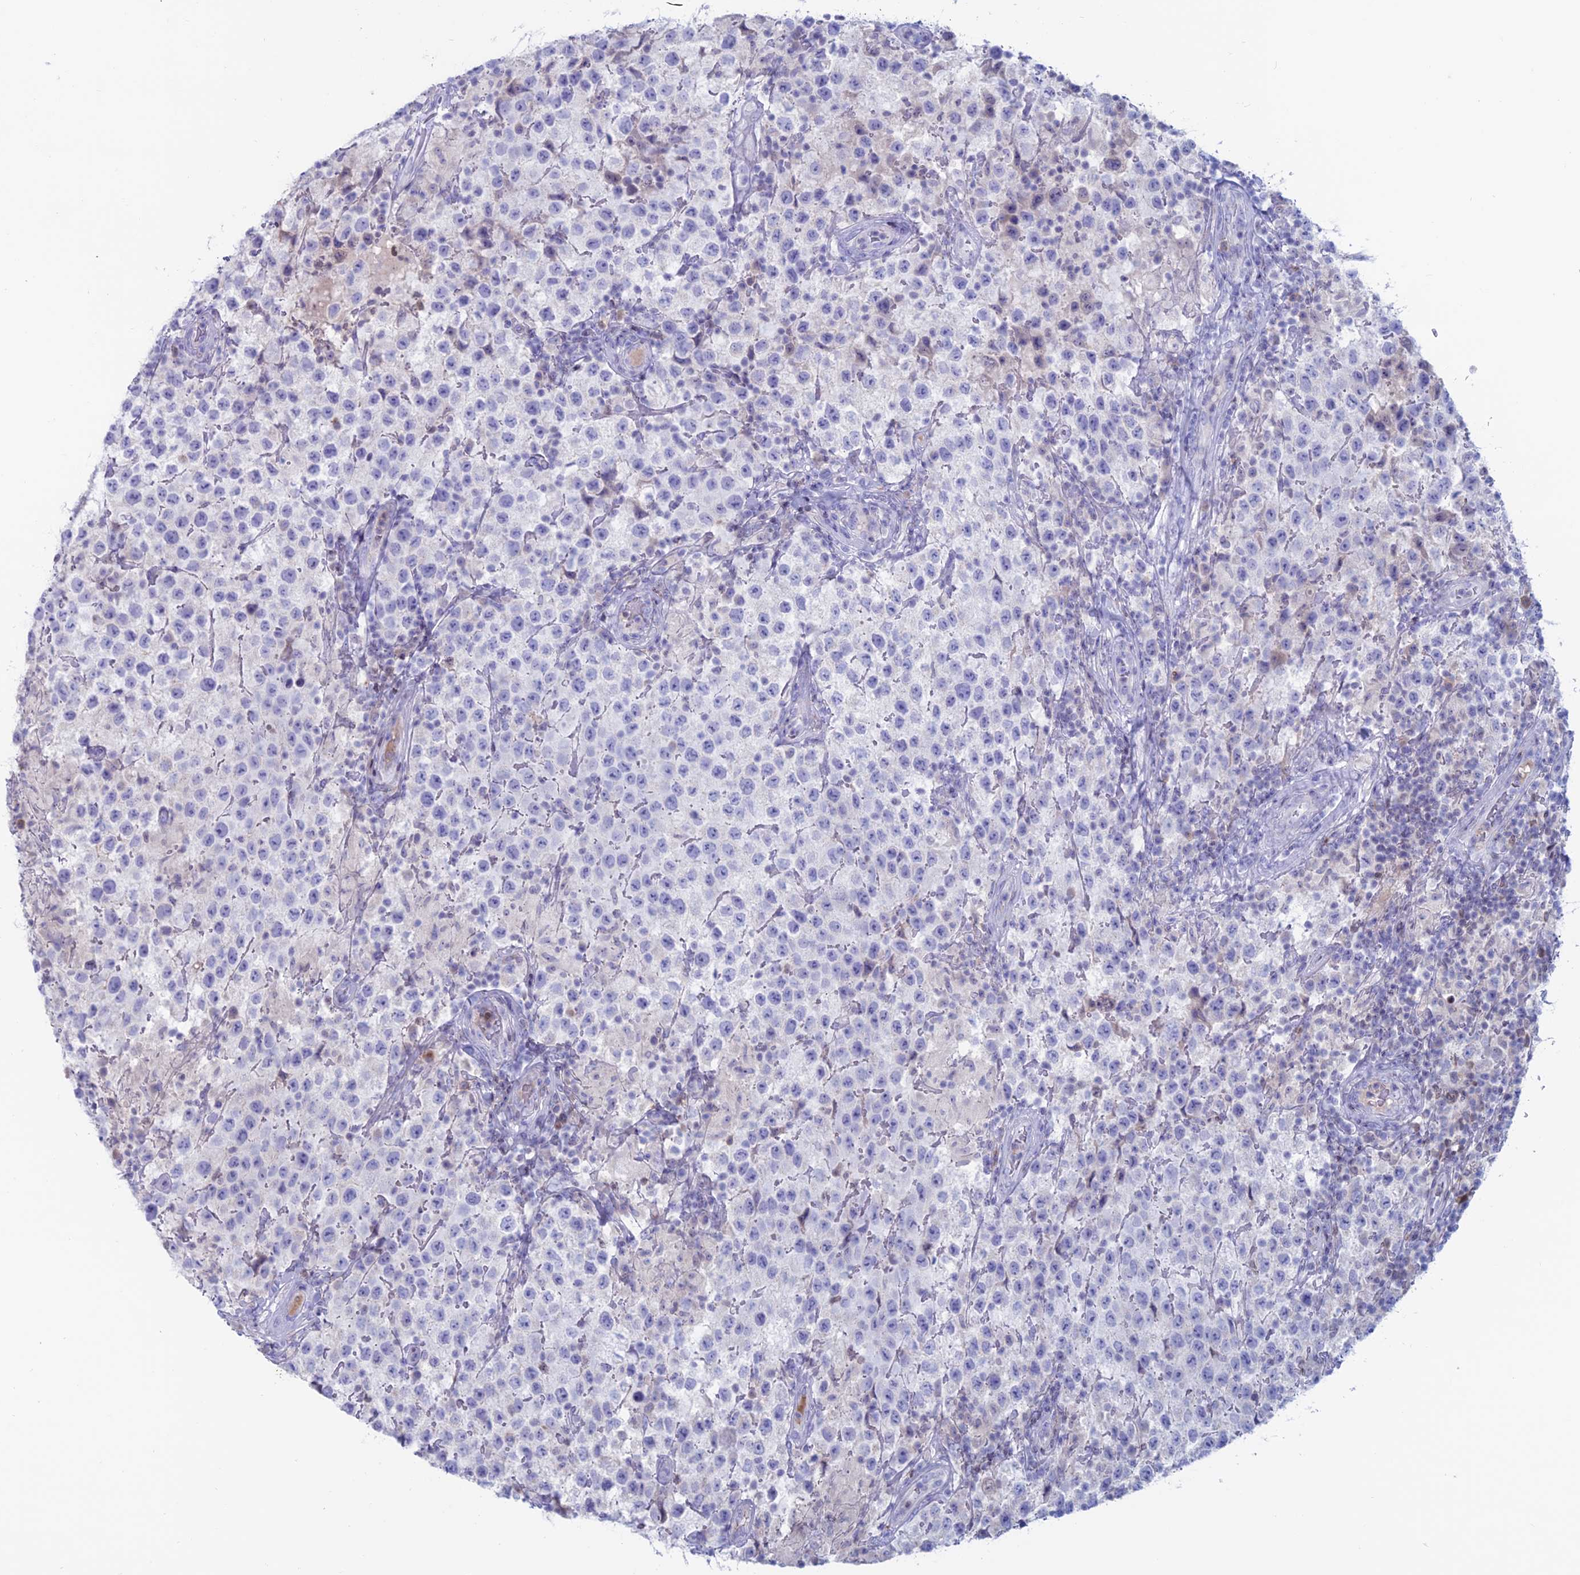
{"staining": {"intensity": "negative", "quantity": "none", "location": "none"}, "tissue": "testis cancer", "cell_type": "Tumor cells", "image_type": "cancer", "snomed": [{"axis": "morphology", "description": "Seminoma, NOS"}, {"axis": "morphology", "description": "Carcinoma, Embryonal, NOS"}, {"axis": "topography", "description": "Testis"}], "caption": "There is no significant expression in tumor cells of testis seminoma.", "gene": "CERS6", "patient": {"sex": "male", "age": 41}}